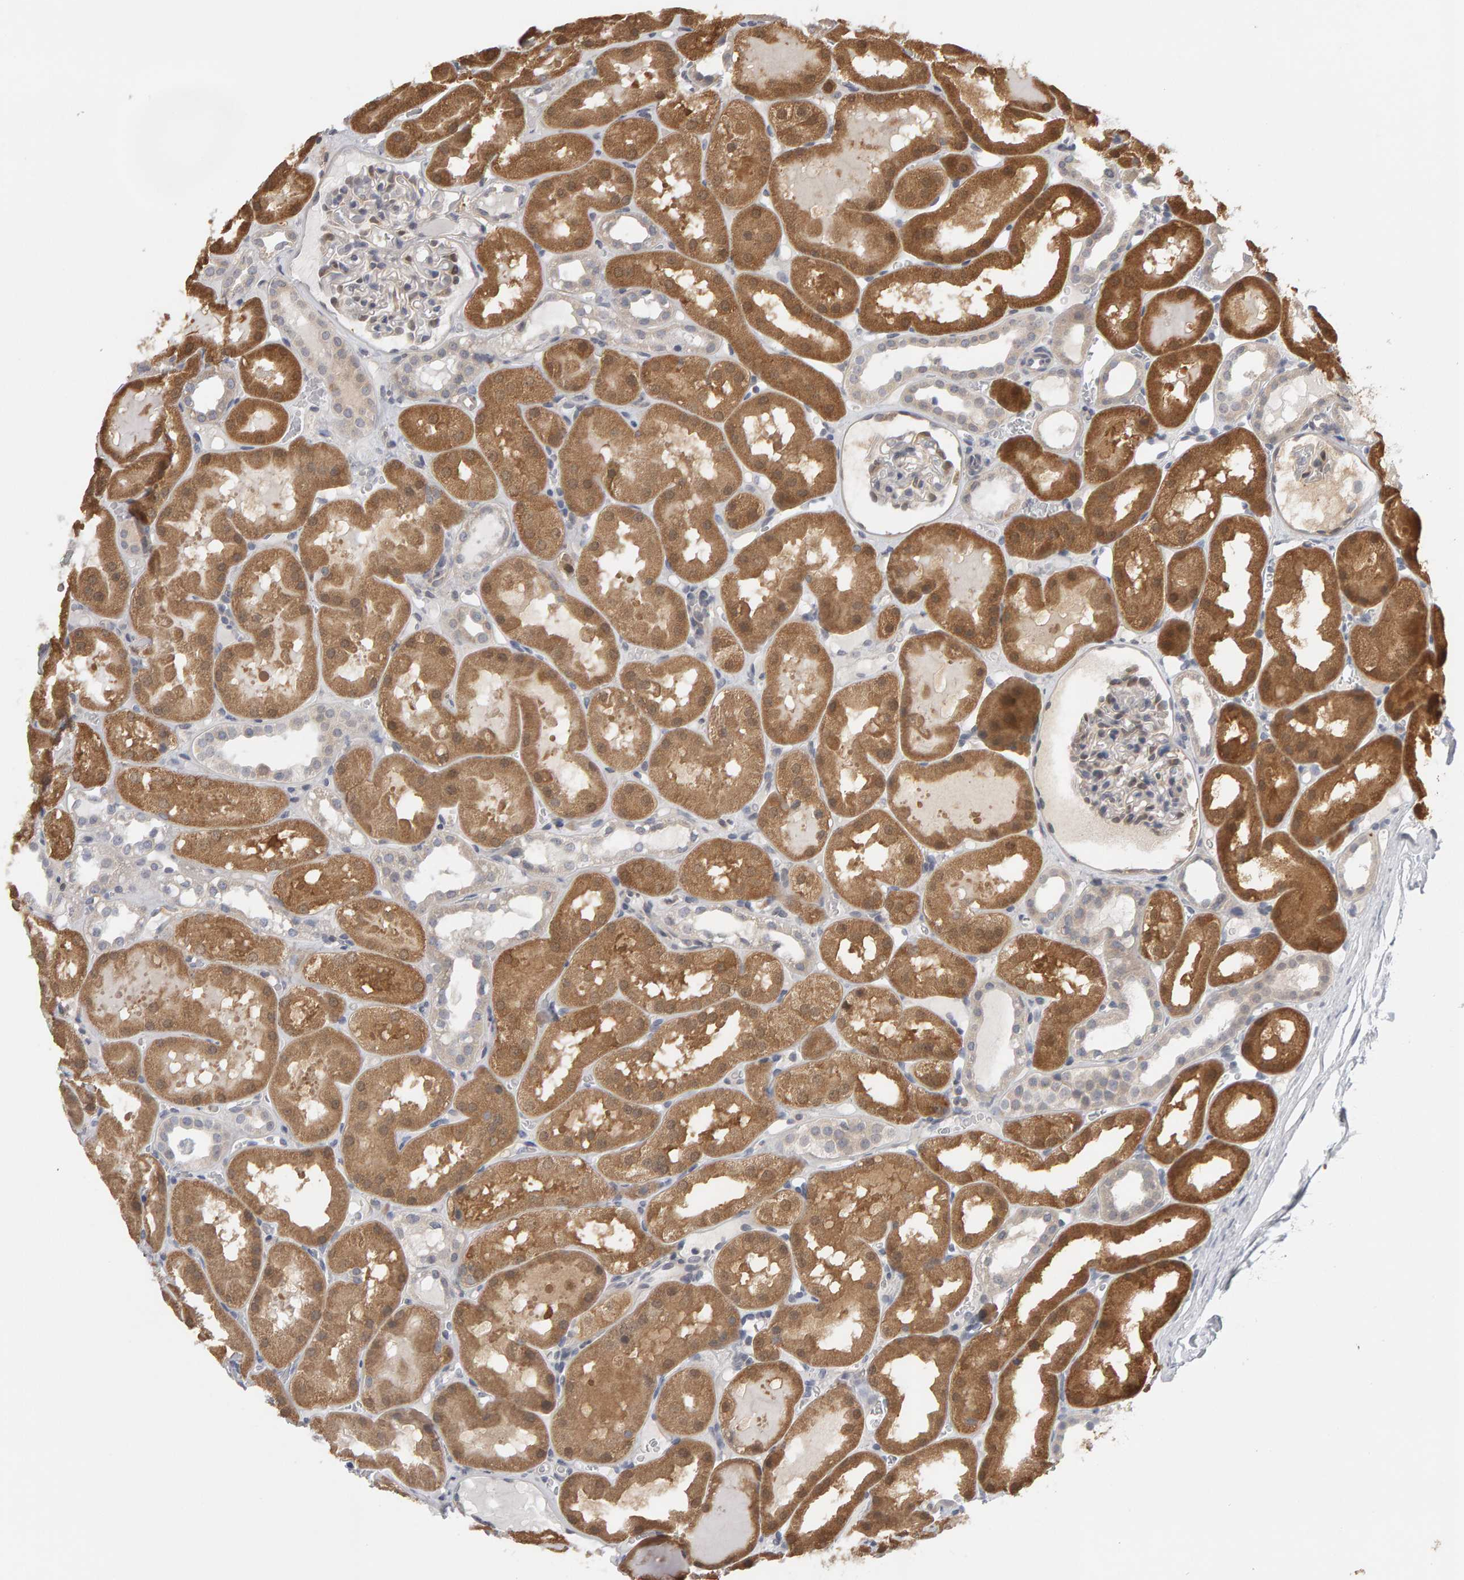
{"staining": {"intensity": "weak", "quantity": "<25%", "location": "cytoplasmic/membranous"}, "tissue": "kidney", "cell_type": "Cells in glomeruli", "image_type": "normal", "snomed": [{"axis": "morphology", "description": "Normal tissue, NOS"}, {"axis": "topography", "description": "Kidney"}, {"axis": "topography", "description": "Urinary bladder"}], "caption": "Kidney was stained to show a protein in brown. There is no significant positivity in cells in glomeruli. (DAB (3,3'-diaminobenzidine) immunohistochemistry (IHC), high magnification).", "gene": "MSRA", "patient": {"sex": "male", "age": 16}}